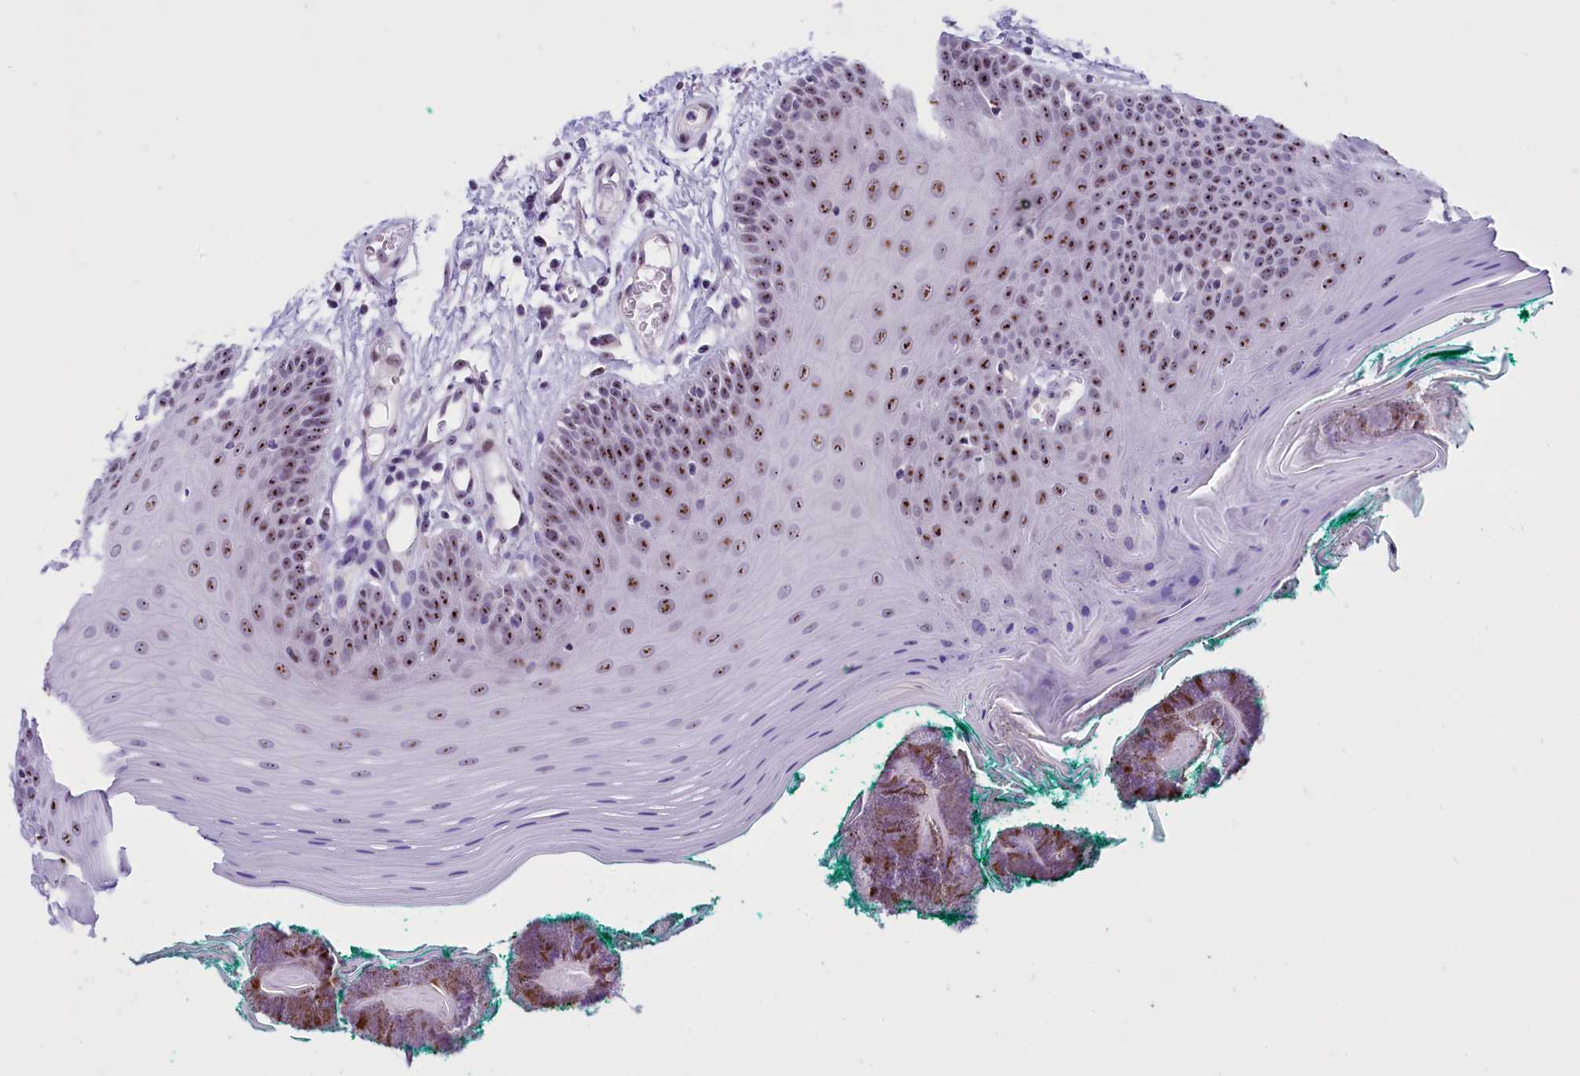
{"staining": {"intensity": "moderate", "quantity": ">75%", "location": "nuclear"}, "tissue": "oral mucosa", "cell_type": "Squamous epithelial cells", "image_type": "normal", "snomed": [{"axis": "morphology", "description": "Normal tissue, NOS"}, {"axis": "topography", "description": "Skeletal muscle"}, {"axis": "topography", "description": "Oral tissue"}], "caption": "Protein staining of normal oral mucosa reveals moderate nuclear positivity in about >75% of squamous epithelial cells.", "gene": "TBL3", "patient": {"sex": "male", "age": 58}}